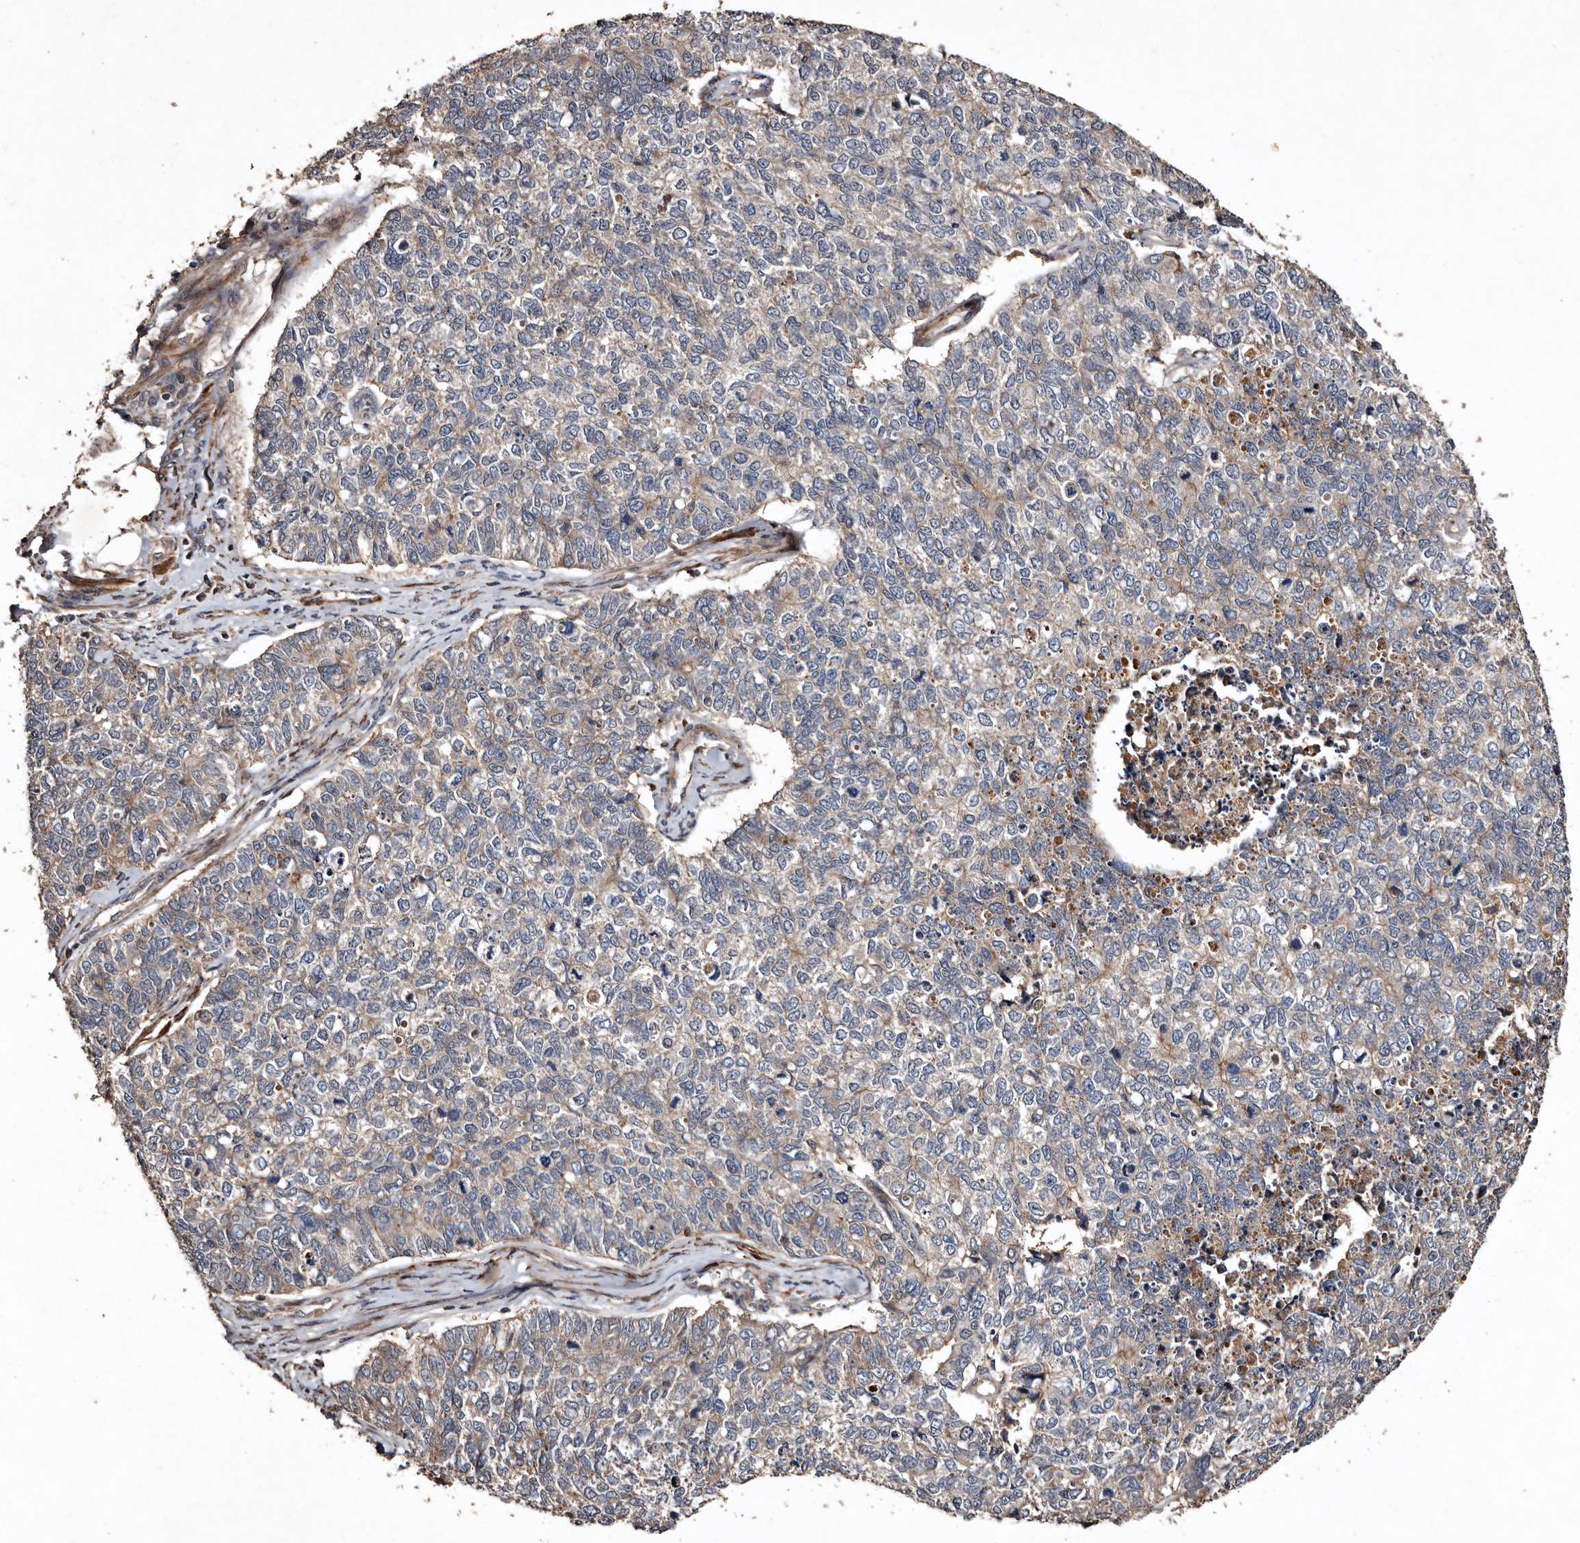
{"staining": {"intensity": "weak", "quantity": "25%-75%", "location": "cytoplasmic/membranous"}, "tissue": "cervical cancer", "cell_type": "Tumor cells", "image_type": "cancer", "snomed": [{"axis": "morphology", "description": "Squamous cell carcinoma, NOS"}, {"axis": "topography", "description": "Cervix"}], "caption": "Weak cytoplasmic/membranous protein expression is appreciated in approximately 25%-75% of tumor cells in cervical cancer (squamous cell carcinoma).", "gene": "PRKD3", "patient": {"sex": "female", "age": 63}}